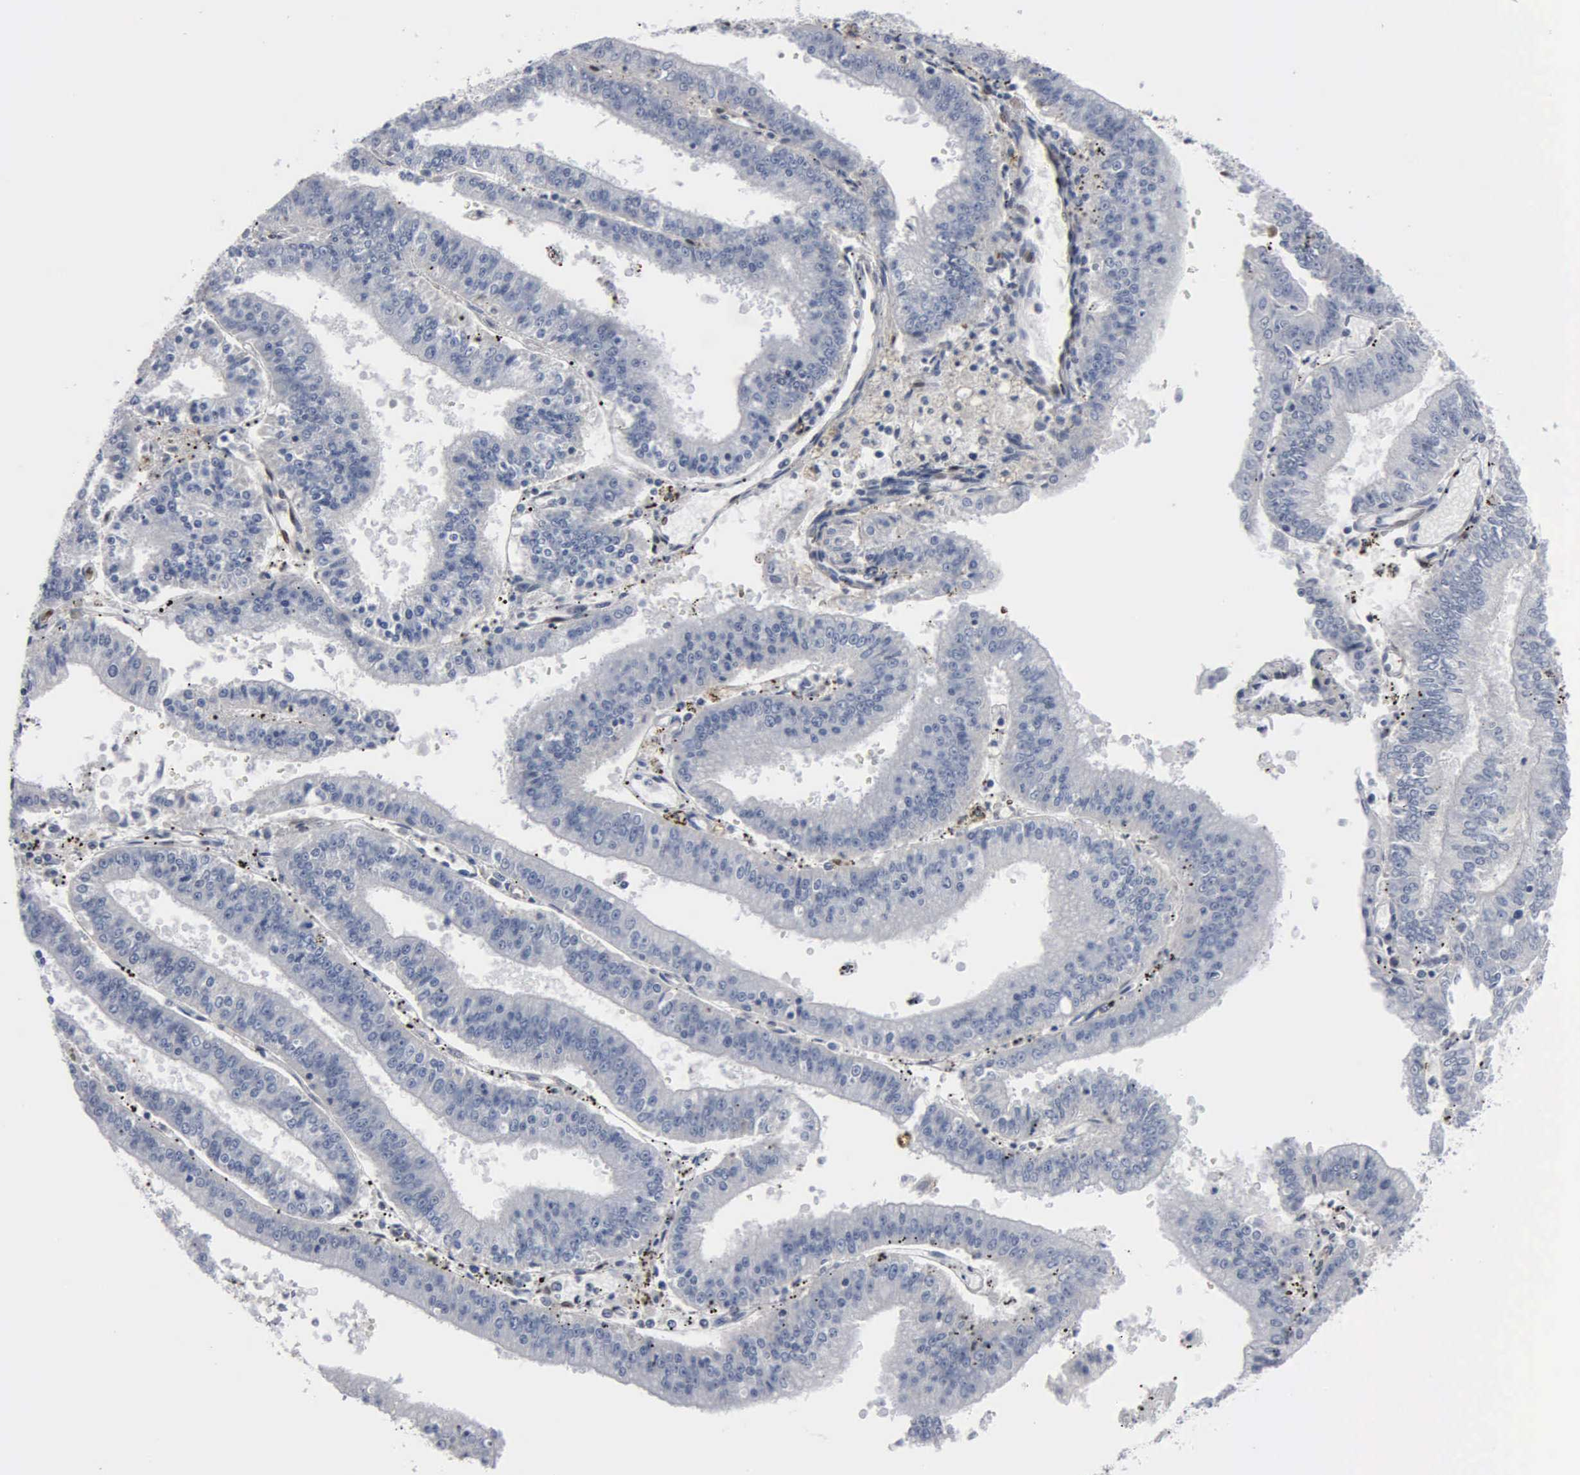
{"staining": {"intensity": "negative", "quantity": "none", "location": "none"}, "tissue": "endometrial cancer", "cell_type": "Tumor cells", "image_type": "cancer", "snomed": [{"axis": "morphology", "description": "Adenocarcinoma, NOS"}, {"axis": "topography", "description": "Endometrium"}], "caption": "Tumor cells show no significant positivity in adenocarcinoma (endometrial).", "gene": "FGF2", "patient": {"sex": "female", "age": 66}}